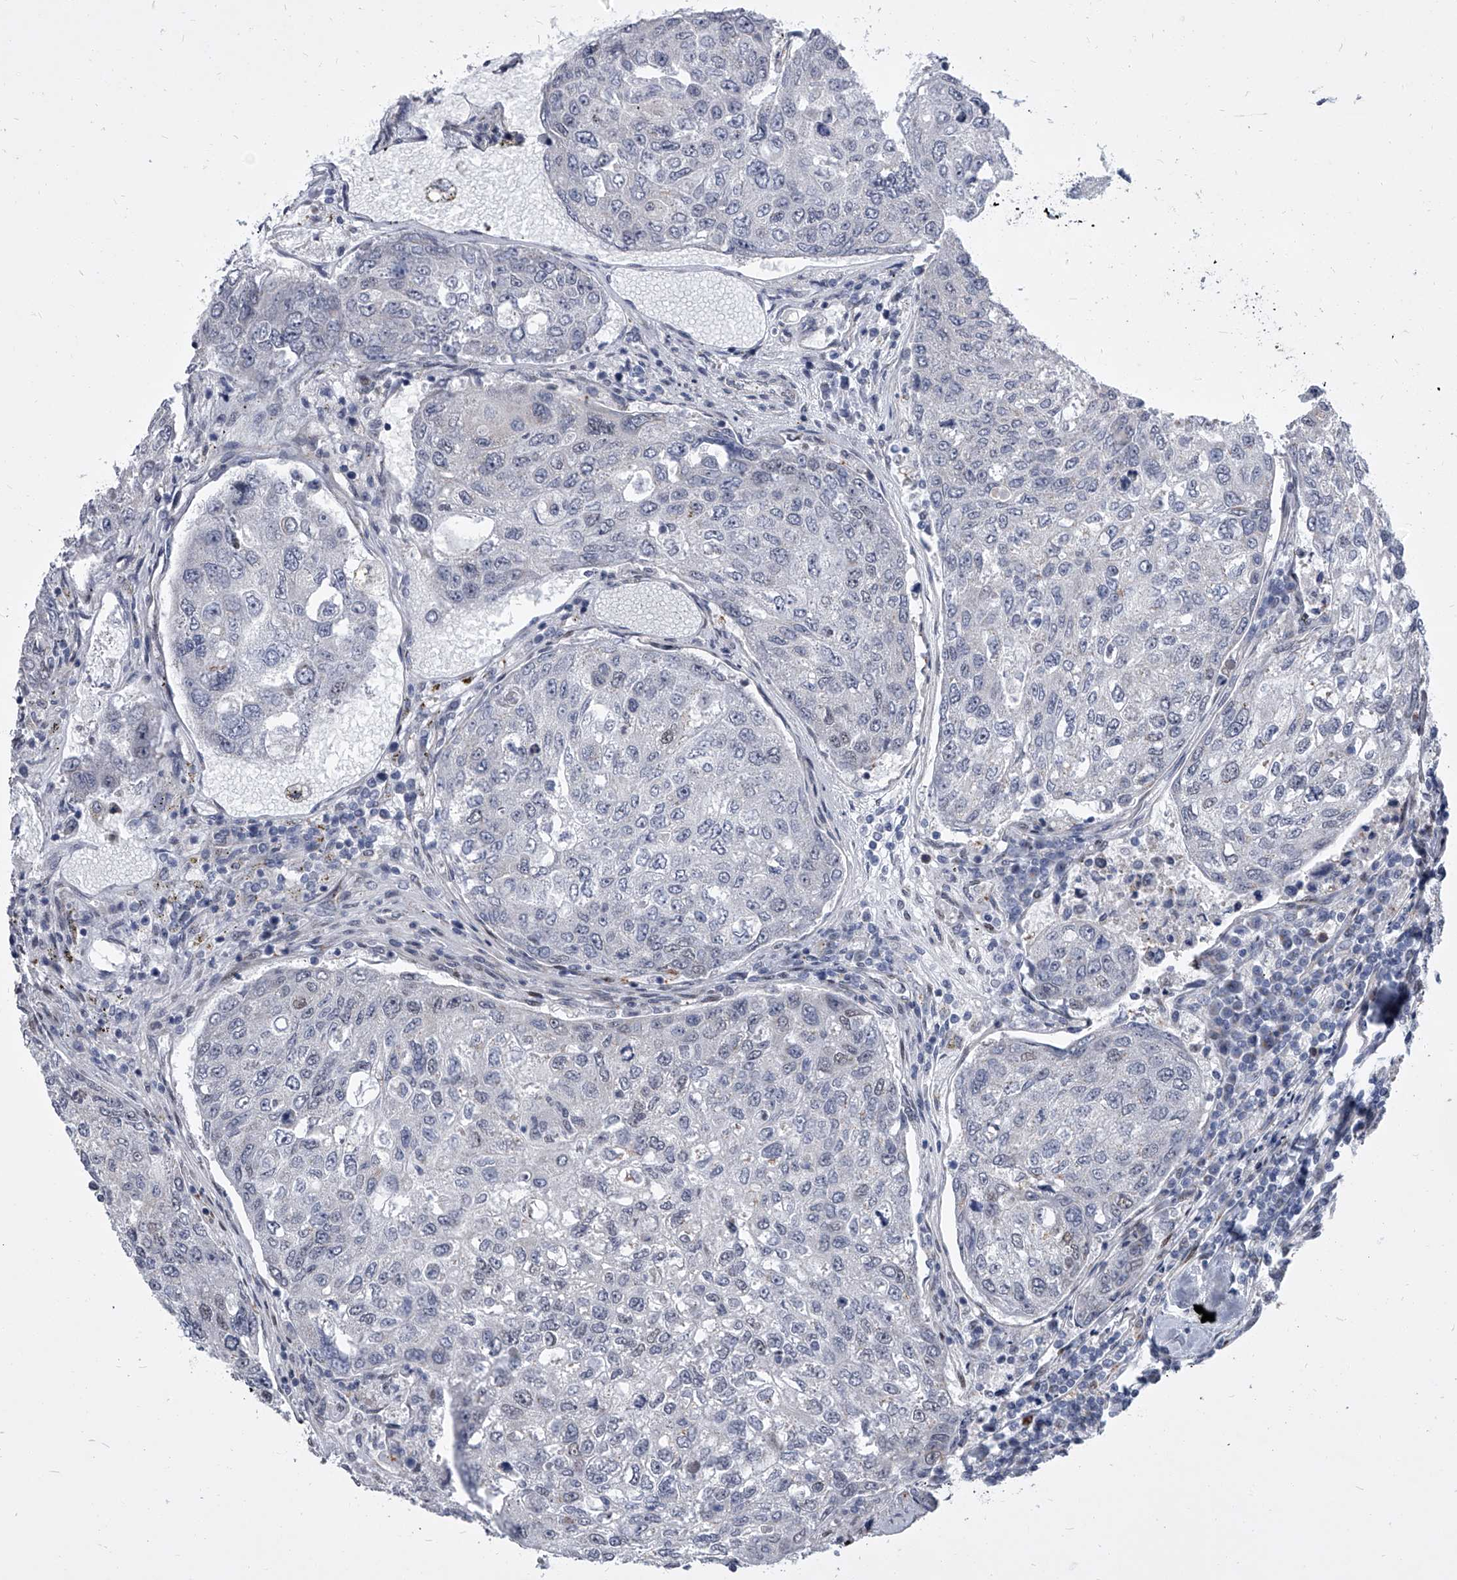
{"staining": {"intensity": "negative", "quantity": "none", "location": "none"}, "tissue": "urothelial cancer", "cell_type": "Tumor cells", "image_type": "cancer", "snomed": [{"axis": "morphology", "description": "Urothelial carcinoma, High grade"}, {"axis": "topography", "description": "Lymph node"}, {"axis": "topography", "description": "Urinary bladder"}], "caption": "High power microscopy histopathology image of an IHC image of high-grade urothelial carcinoma, revealing no significant expression in tumor cells.", "gene": "EVA1C", "patient": {"sex": "male", "age": 51}}